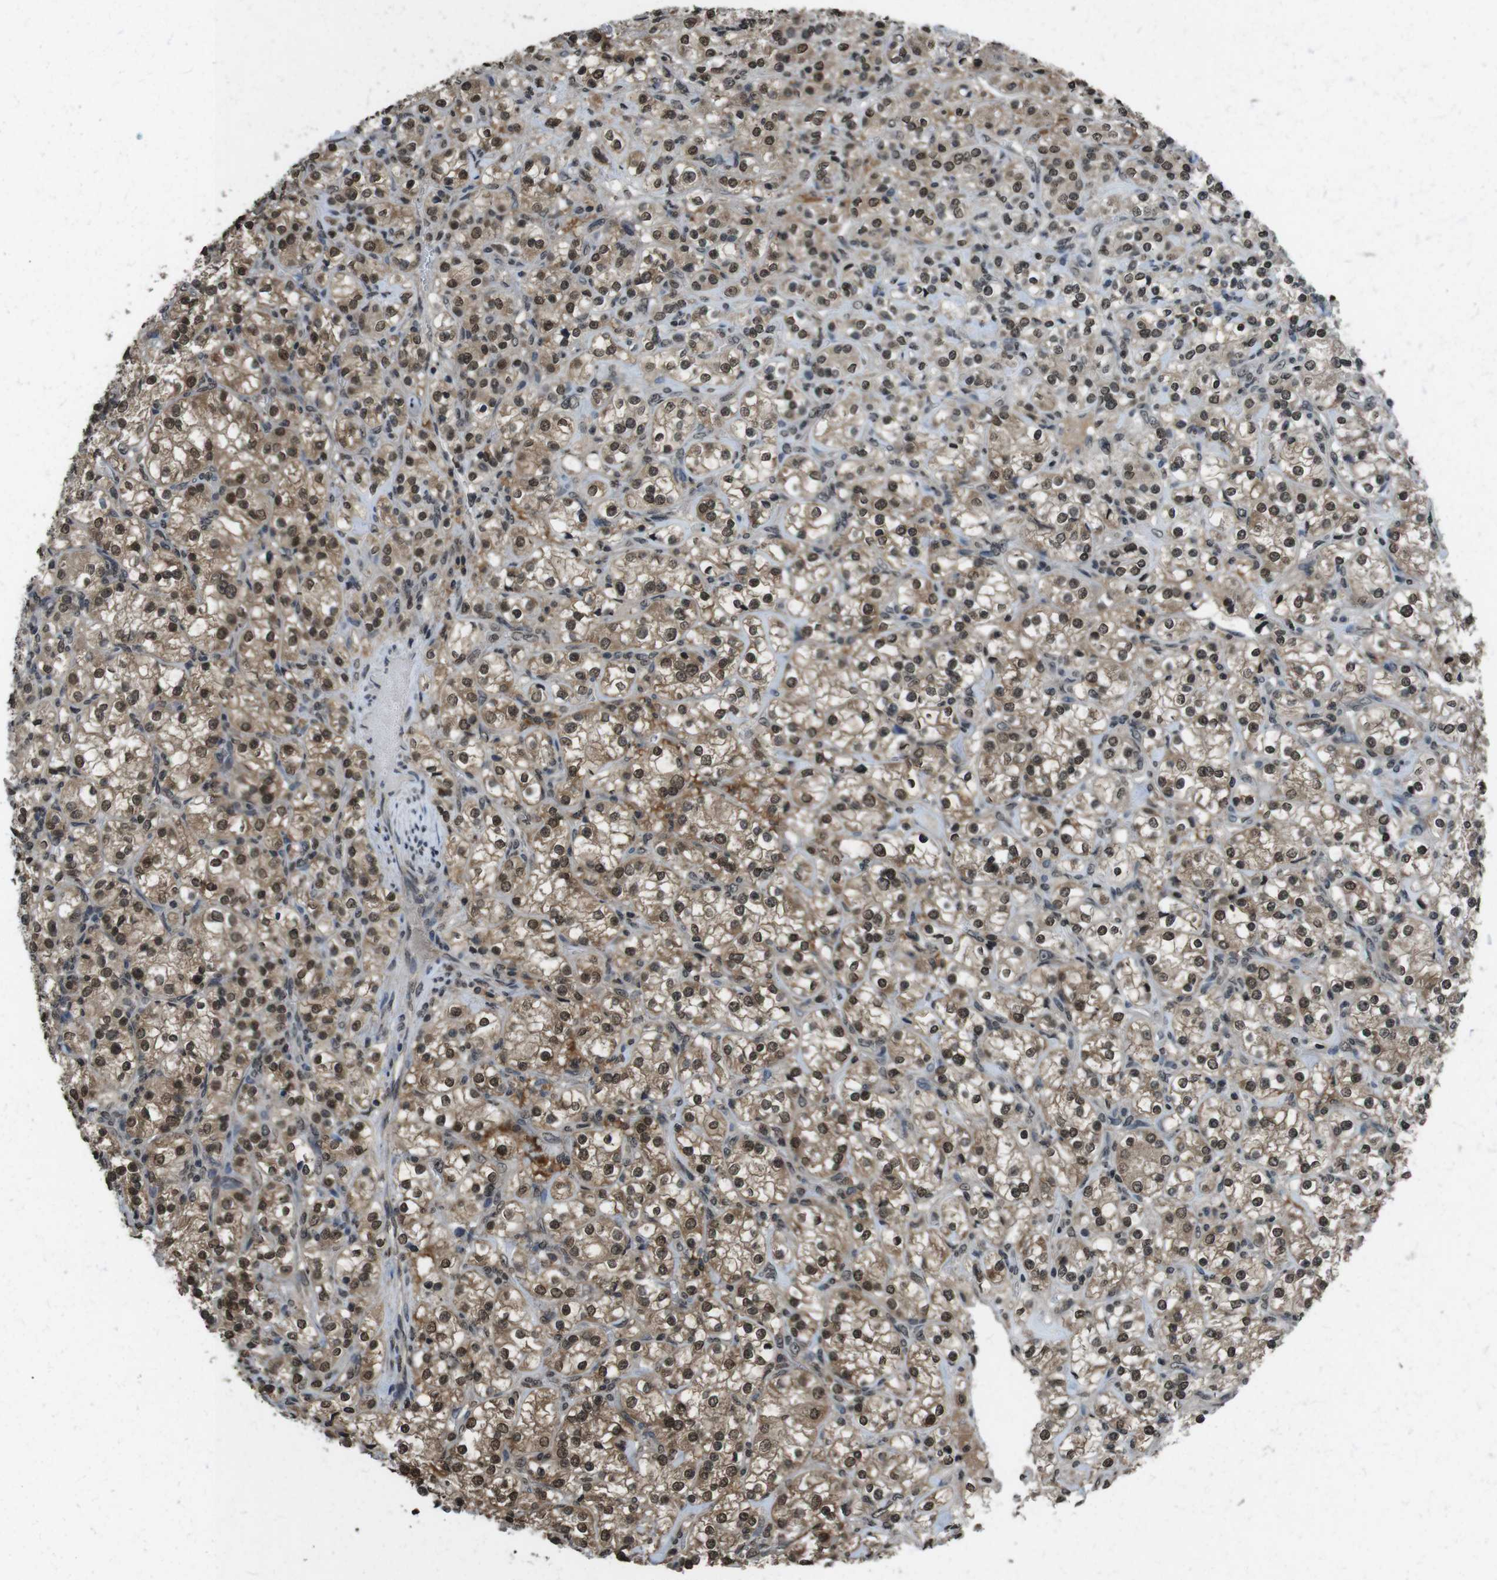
{"staining": {"intensity": "moderate", "quantity": ">75%", "location": "nuclear"}, "tissue": "renal cancer", "cell_type": "Tumor cells", "image_type": "cancer", "snomed": [{"axis": "morphology", "description": "Adenocarcinoma, NOS"}, {"axis": "topography", "description": "Kidney"}], "caption": "IHC of renal adenocarcinoma displays medium levels of moderate nuclear expression in about >75% of tumor cells.", "gene": "MAF", "patient": {"sex": "male", "age": 77}}